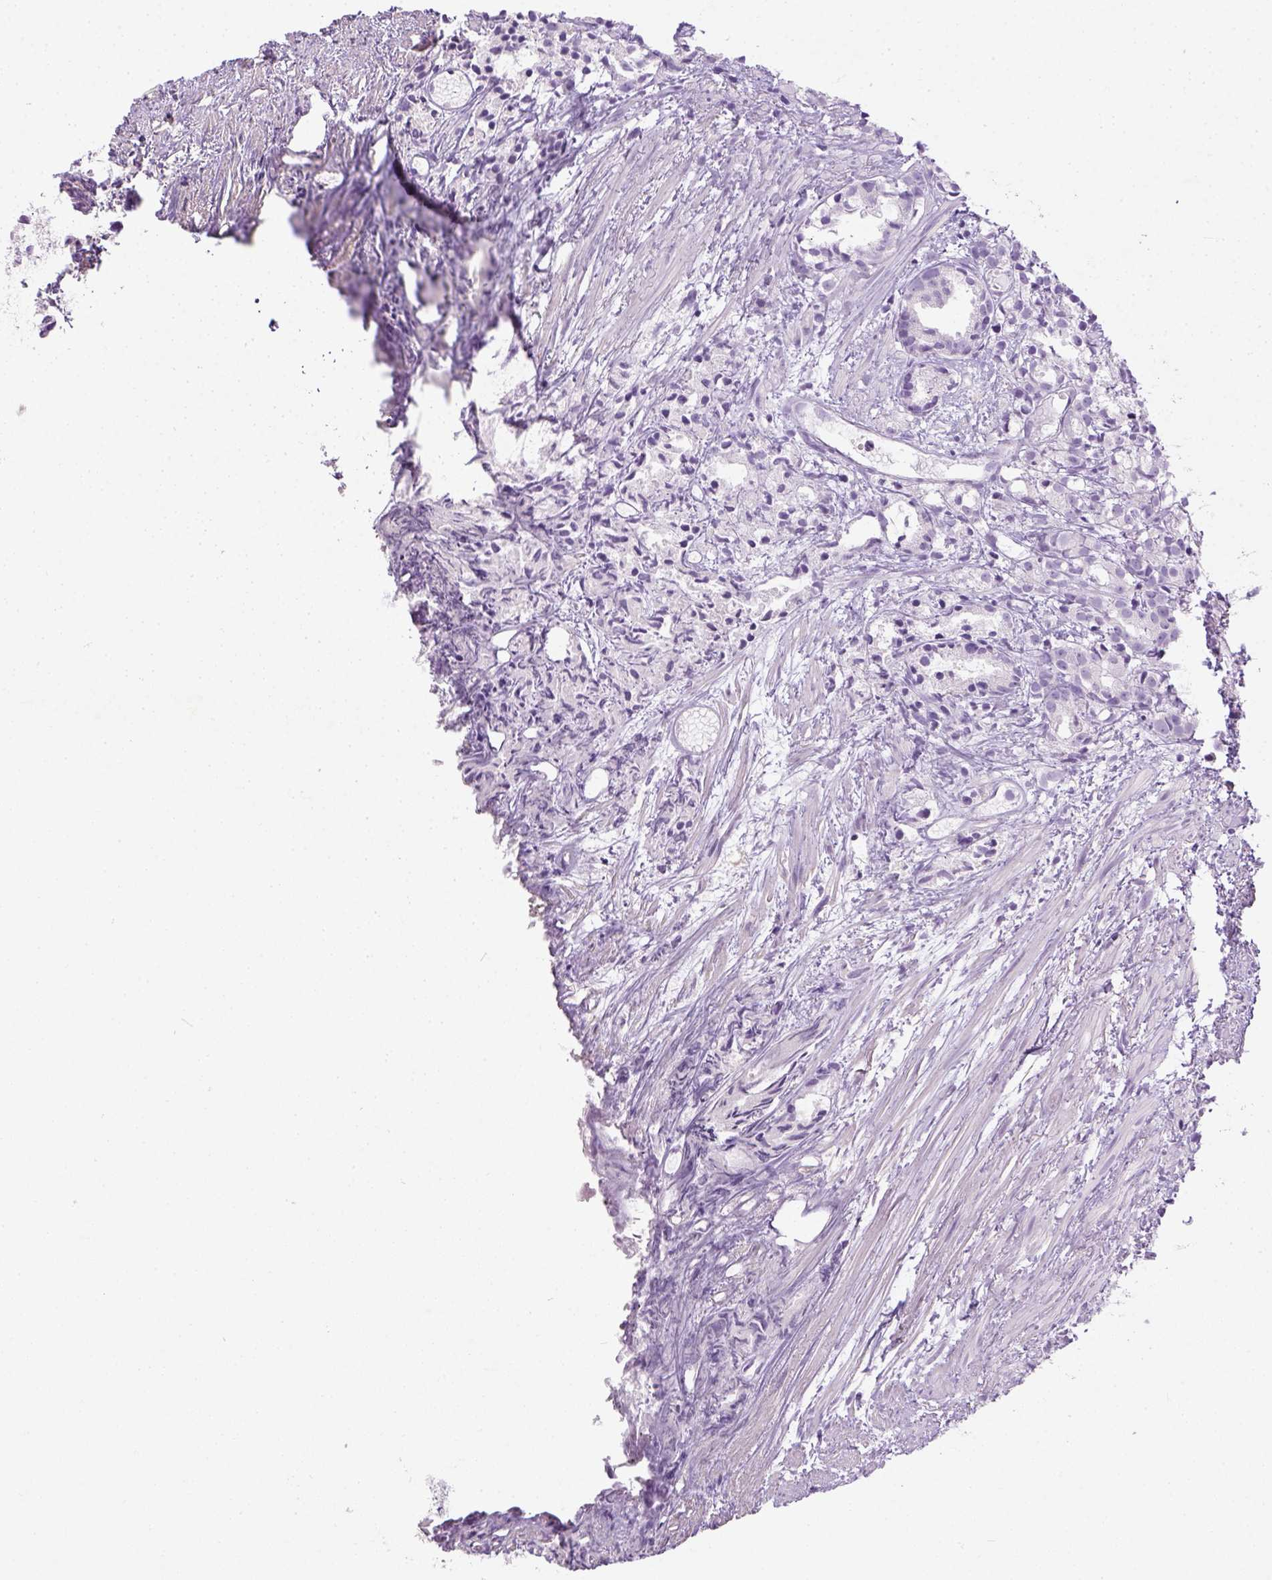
{"staining": {"intensity": "negative", "quantity": "none", "location": "none"}, "tissue": "prostate cancer", "cell_type": "Tumor cells", "image_type": "cancer", "snomed": [{"axis": "morphology", "description": "Adenocarcinoma, High grade"}, {"axis": "topography", "description": "Prostate"}], "caption": "Prostate high-grade adenocarcinoma was stained to show a protein in brown. There is no significant expression in tumor cells. The staining was performed using DAB to visualize the protein expression in brown, while the nuclei were stained in blue with hematoxylin (Magnification: 20x).", "gene": "LGSN", "patient": {"sex": "male", "age": 79}}